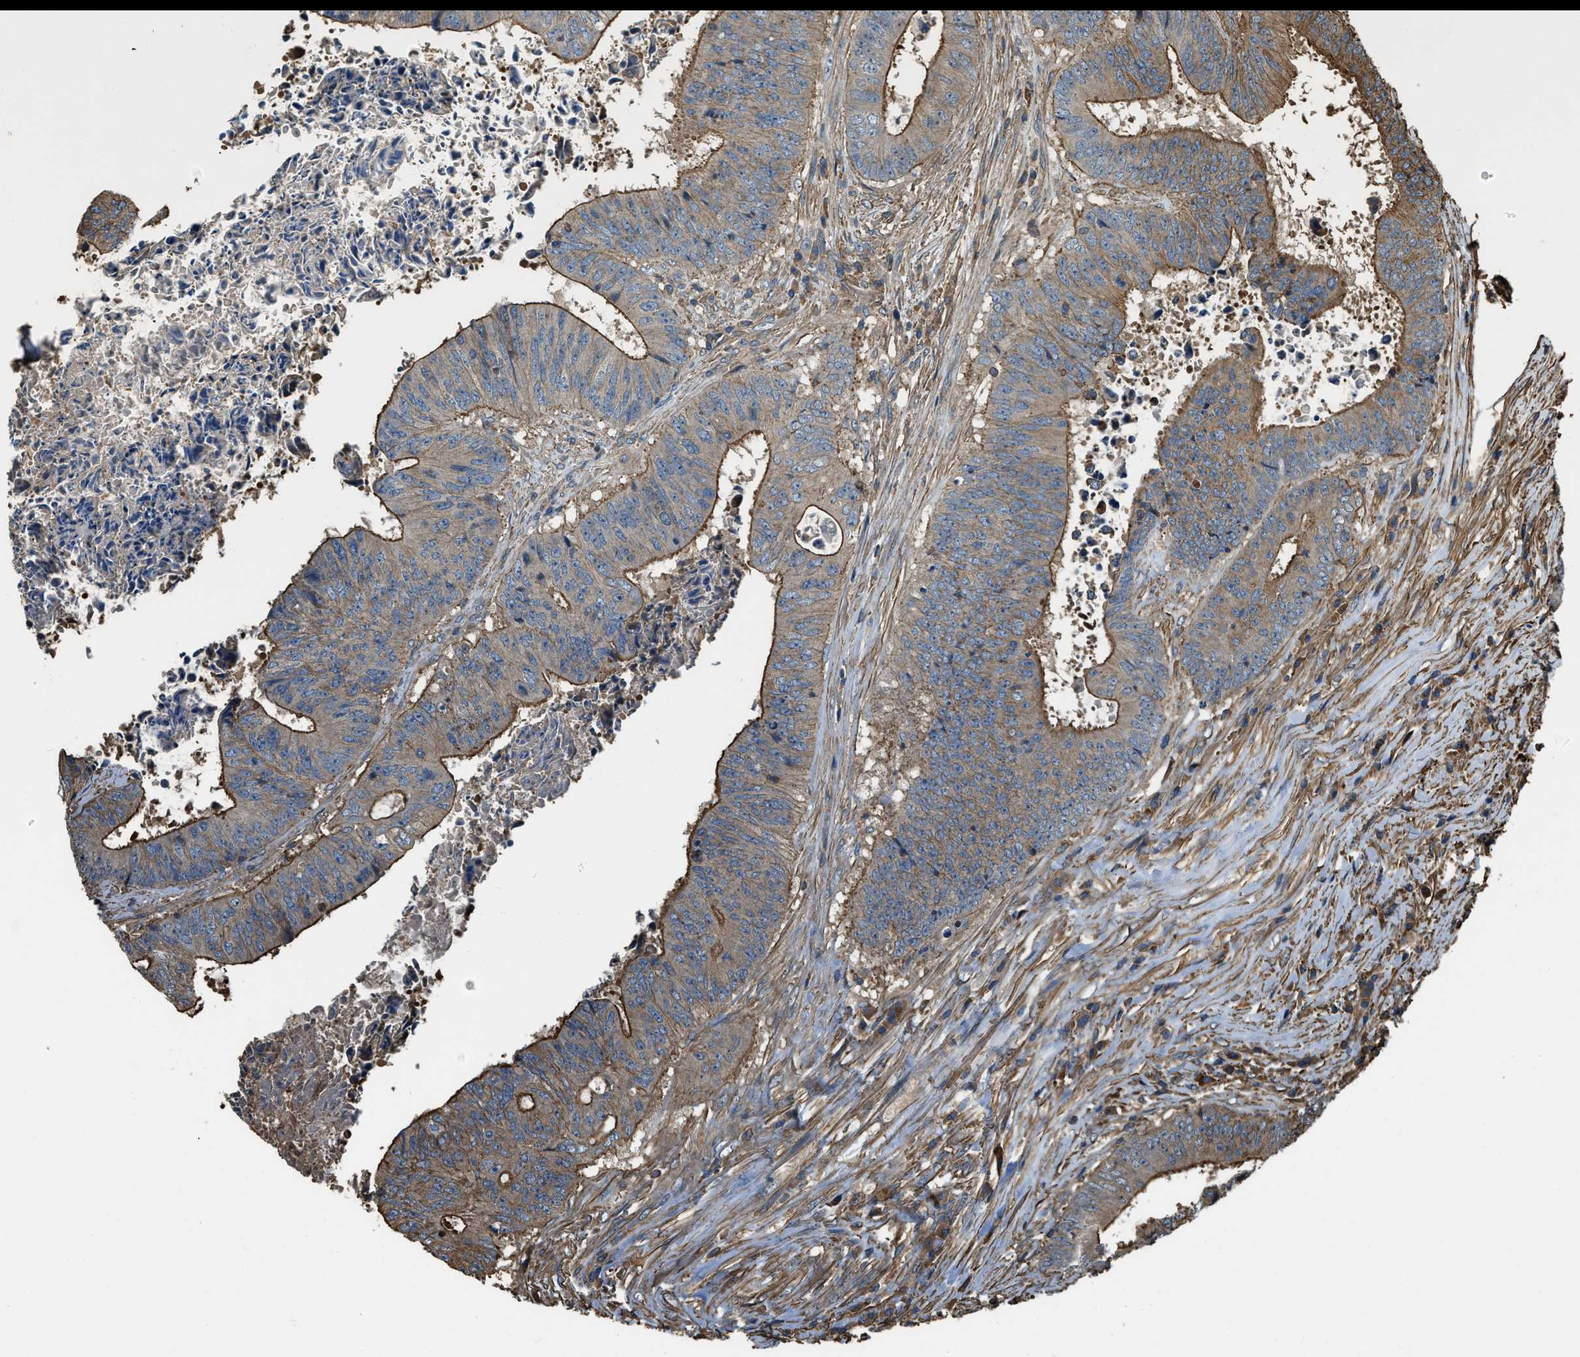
{"staining": {"intensity": "moderate", "quantity": ">75%", "location": "cytoplasmic/membranous"}, "tissue": "colorectal cancer", "cell_type": "Tumor cells", "image_type": "cancer", "snomed": [{"axis": "morphology", "description": "Adenocarcinoma, NOS"}, {"axis": "topography", "description": "Rectum"}], "caption": "Immunohistochemical staining of human colorectal cancer (adenocarcinoma) exhibits moderate cytoplasmic/membranous protein positivity in approximately >75% of tumor cells.", "gene": "YARS1", "patient": {"sex": "male", "age": 72}}